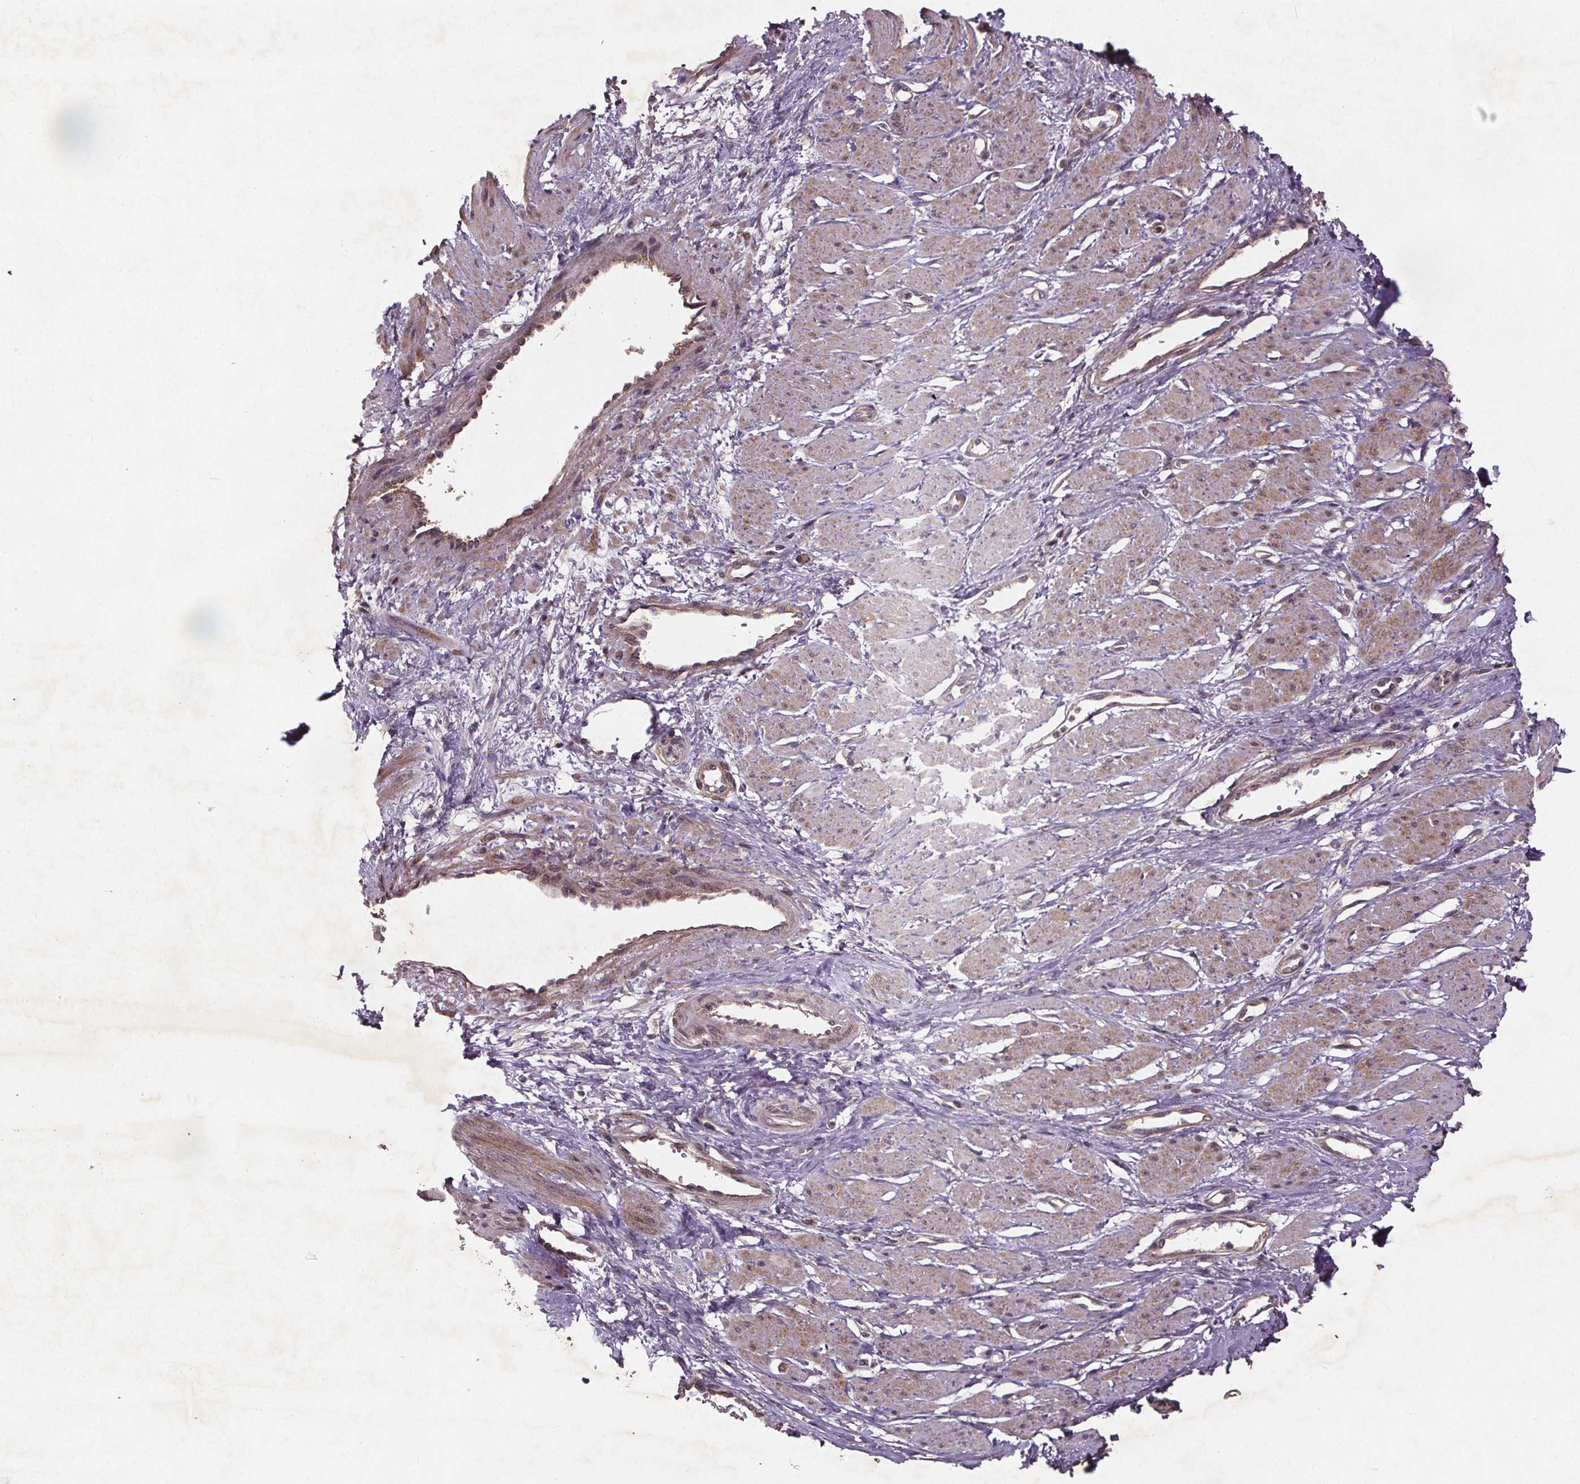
{"staining": {"intensity": "moderate", "quantity": "25%-75%", "location": "cytoplasmic/membranous"}, "tissue": "smooth muscle", "cell_type": "Smooth muscle cells", "image_type": "normal", "snomed": [{"axis": "morphology", "description": "Normal tissue, NOS"}, {"axis": "topography", "description": "Smooth muscle"}, {"axis": "topography", "description": "Uterus"}], "caption": "Immunohistochemistry (DAB) staining of unremarkable smooth muscle demonstrates moderate cytoplasmic/membranous protein positivity in approximately 25%-75% of smooth muscle cells. (DAB (3,3'-diaminobenzidine) IHC with brightfield microscopy, high magnification).", "gene": "STRN3", "patient": {"sex": "female", "age": 39}}